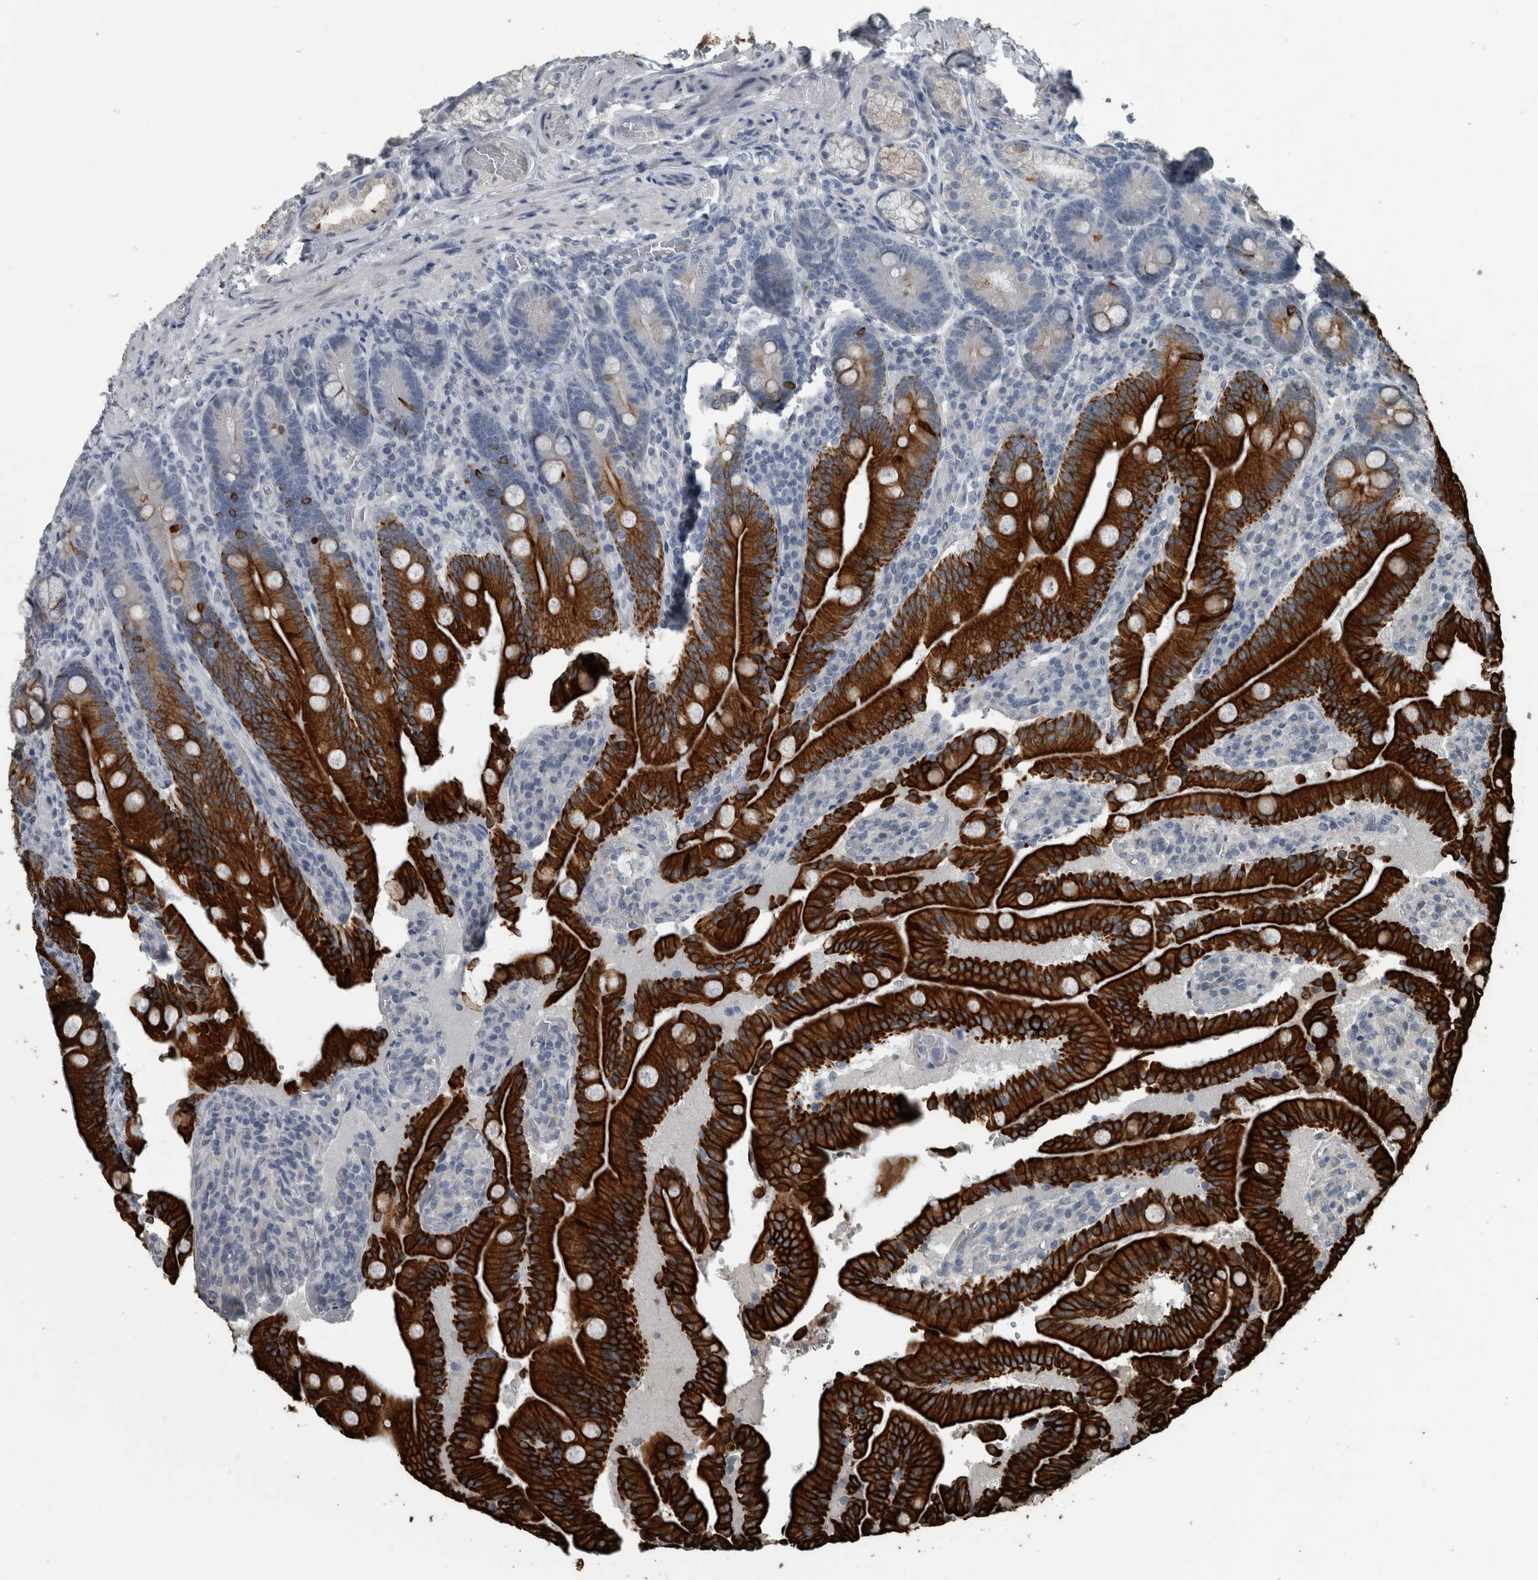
{"staining": {"intensity": "strong", "quantity": "25%-75%", "location": "cytoplasmic/membranous"}, "tissue": "duodenum", "cell_type": "Glandular cells", "image_type": "normal", "snomed": [{"axis": "morphology", "description": "Normal tissue, NOS"}, {"axis": "topography", "description": "Duodenum"}], "caption": "The histopathology image exhibits immunohistochemical staining of benign duodenum. There is strong cytoplasmic/membranous staining is identified in about 25%-75% of glandular cells. (Stains: DAB in brown, nuclei in blue, Microscopy: brightfield microscopy at high magnification).", "gene": "KRT20", "patient": {"sex": "female", "age": 62}}